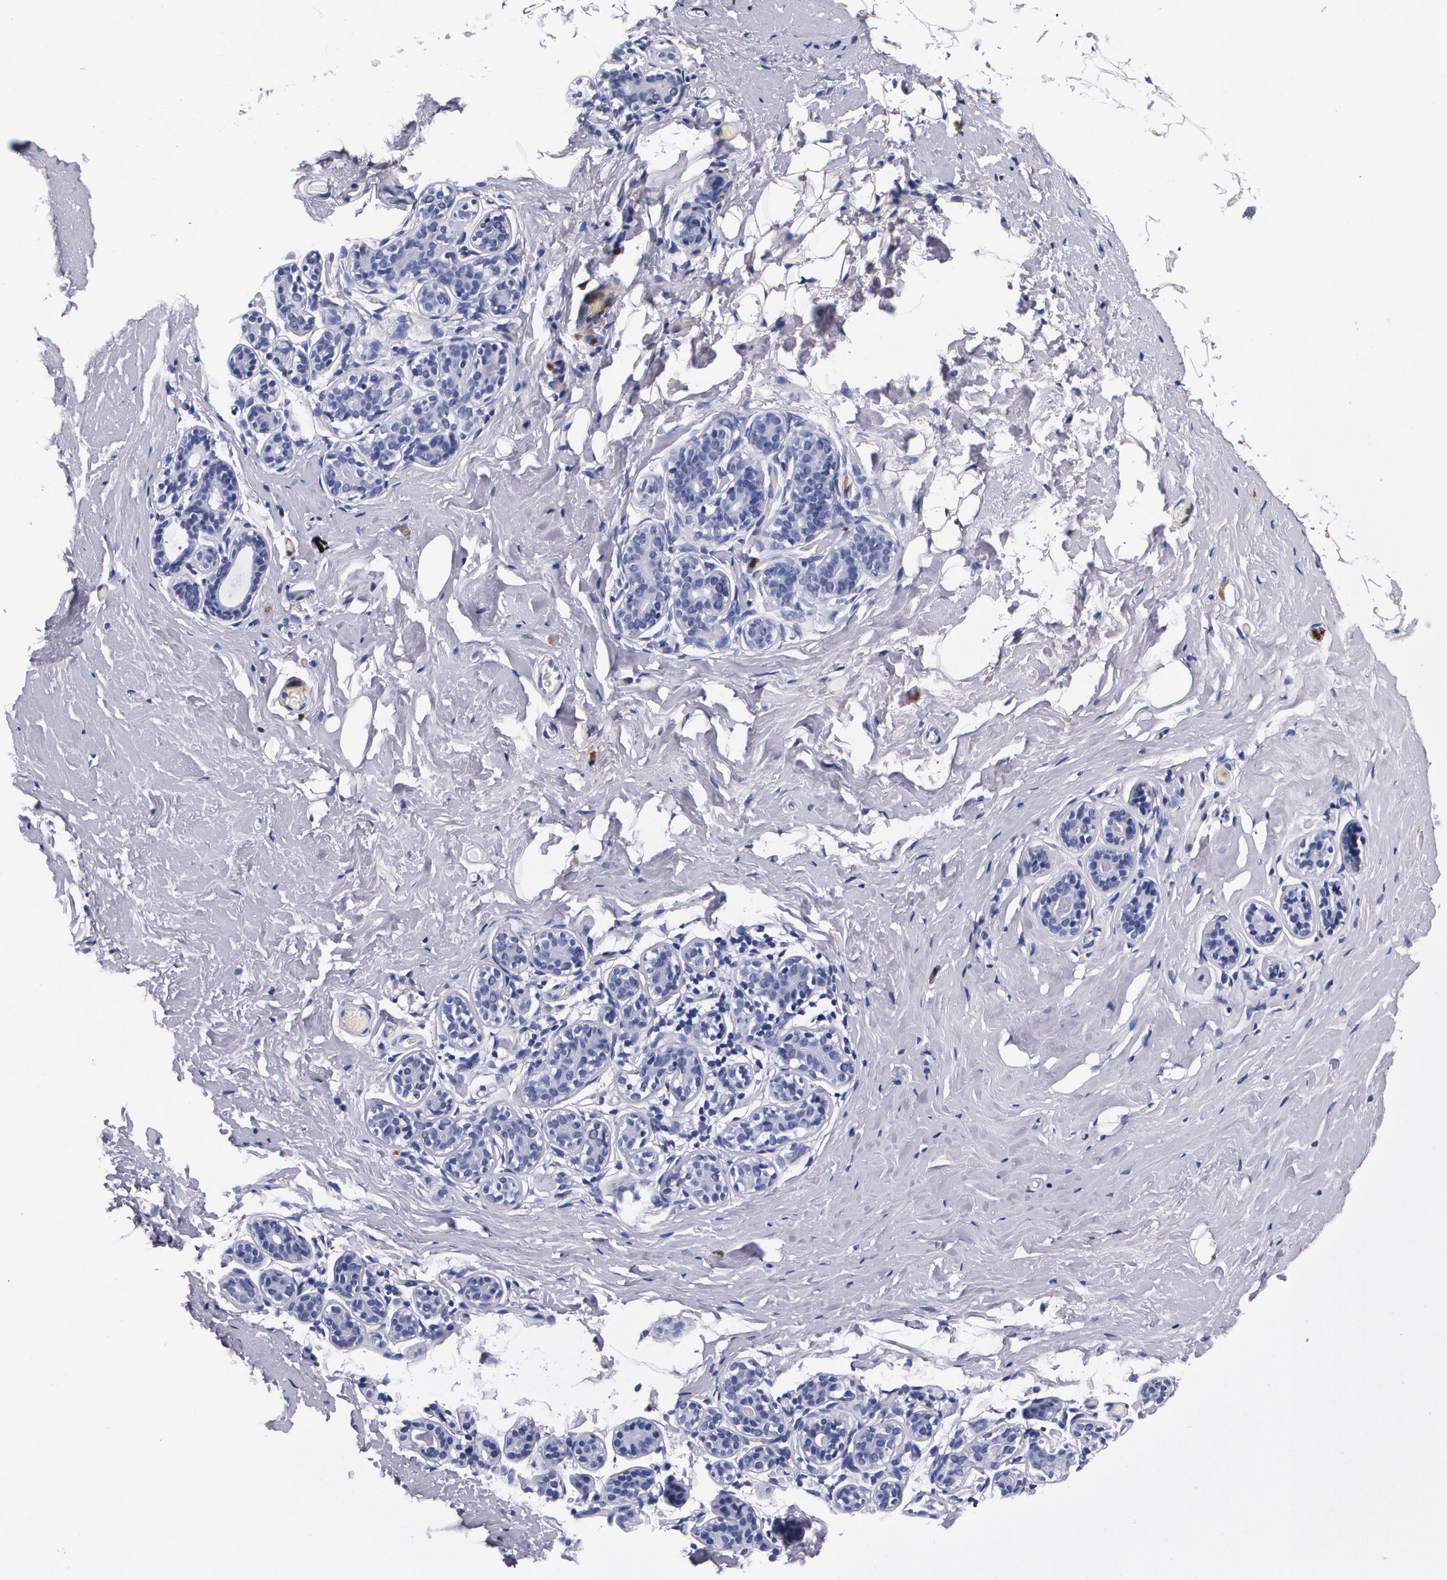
{"staining": {"intensity": "negative", "quantity": "none", "location": "none"}, "tissue": "breast", "cell_type": "Adipocytes", "image_type": "normal", "snomed": [{"axis": "morphology", "description": "Normal tissue, NOS"}, {"axis": "topography", "description": "Breast"}, {"axis": "topography", "description": "Soft tissue"}], "caption": "Immunohistochemical staining of unremarkable breast shows no significant staining in adipocytes. (DAB IHC, high magnification).", "gene": "S100A8", "patient": {"sex": "female", "age": 75}}